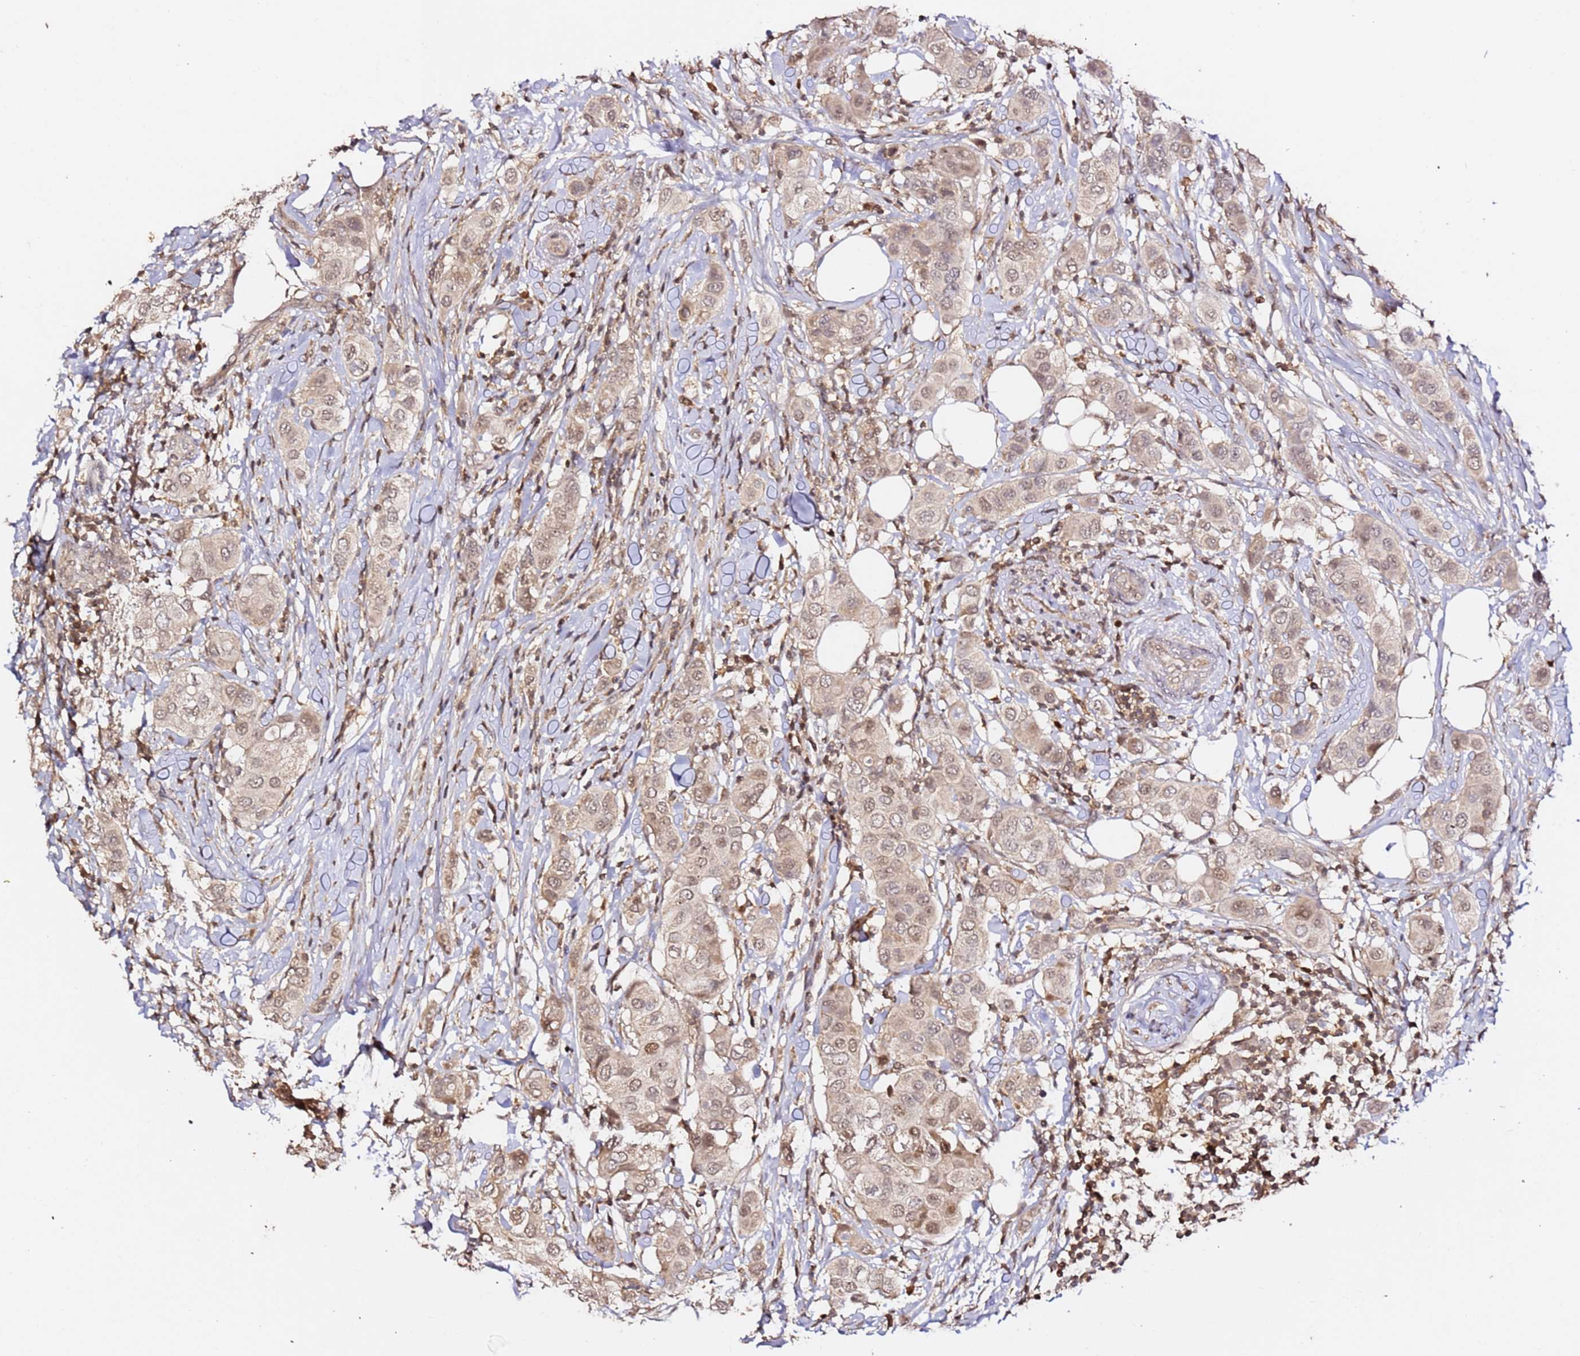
{"staining": {"intensity": "moderate", "quantity": ">75%", "location": "nuclear"}, "tissue": "breast cancer", "cell_type": "Tumor cells", "image_type": "cancer", "snomed": [{"axis": "morphology", "description": "Lobular carcinoma"}, {"axis": "topography", "description": "Breast"}], "caption": "Protein positivity by IHC reveals moderate nuclear positivity in approximately >75% of tumor cells in breast cancer.", "gene": "OR5V1", "patient": {"sex": "female", "age": 51}}